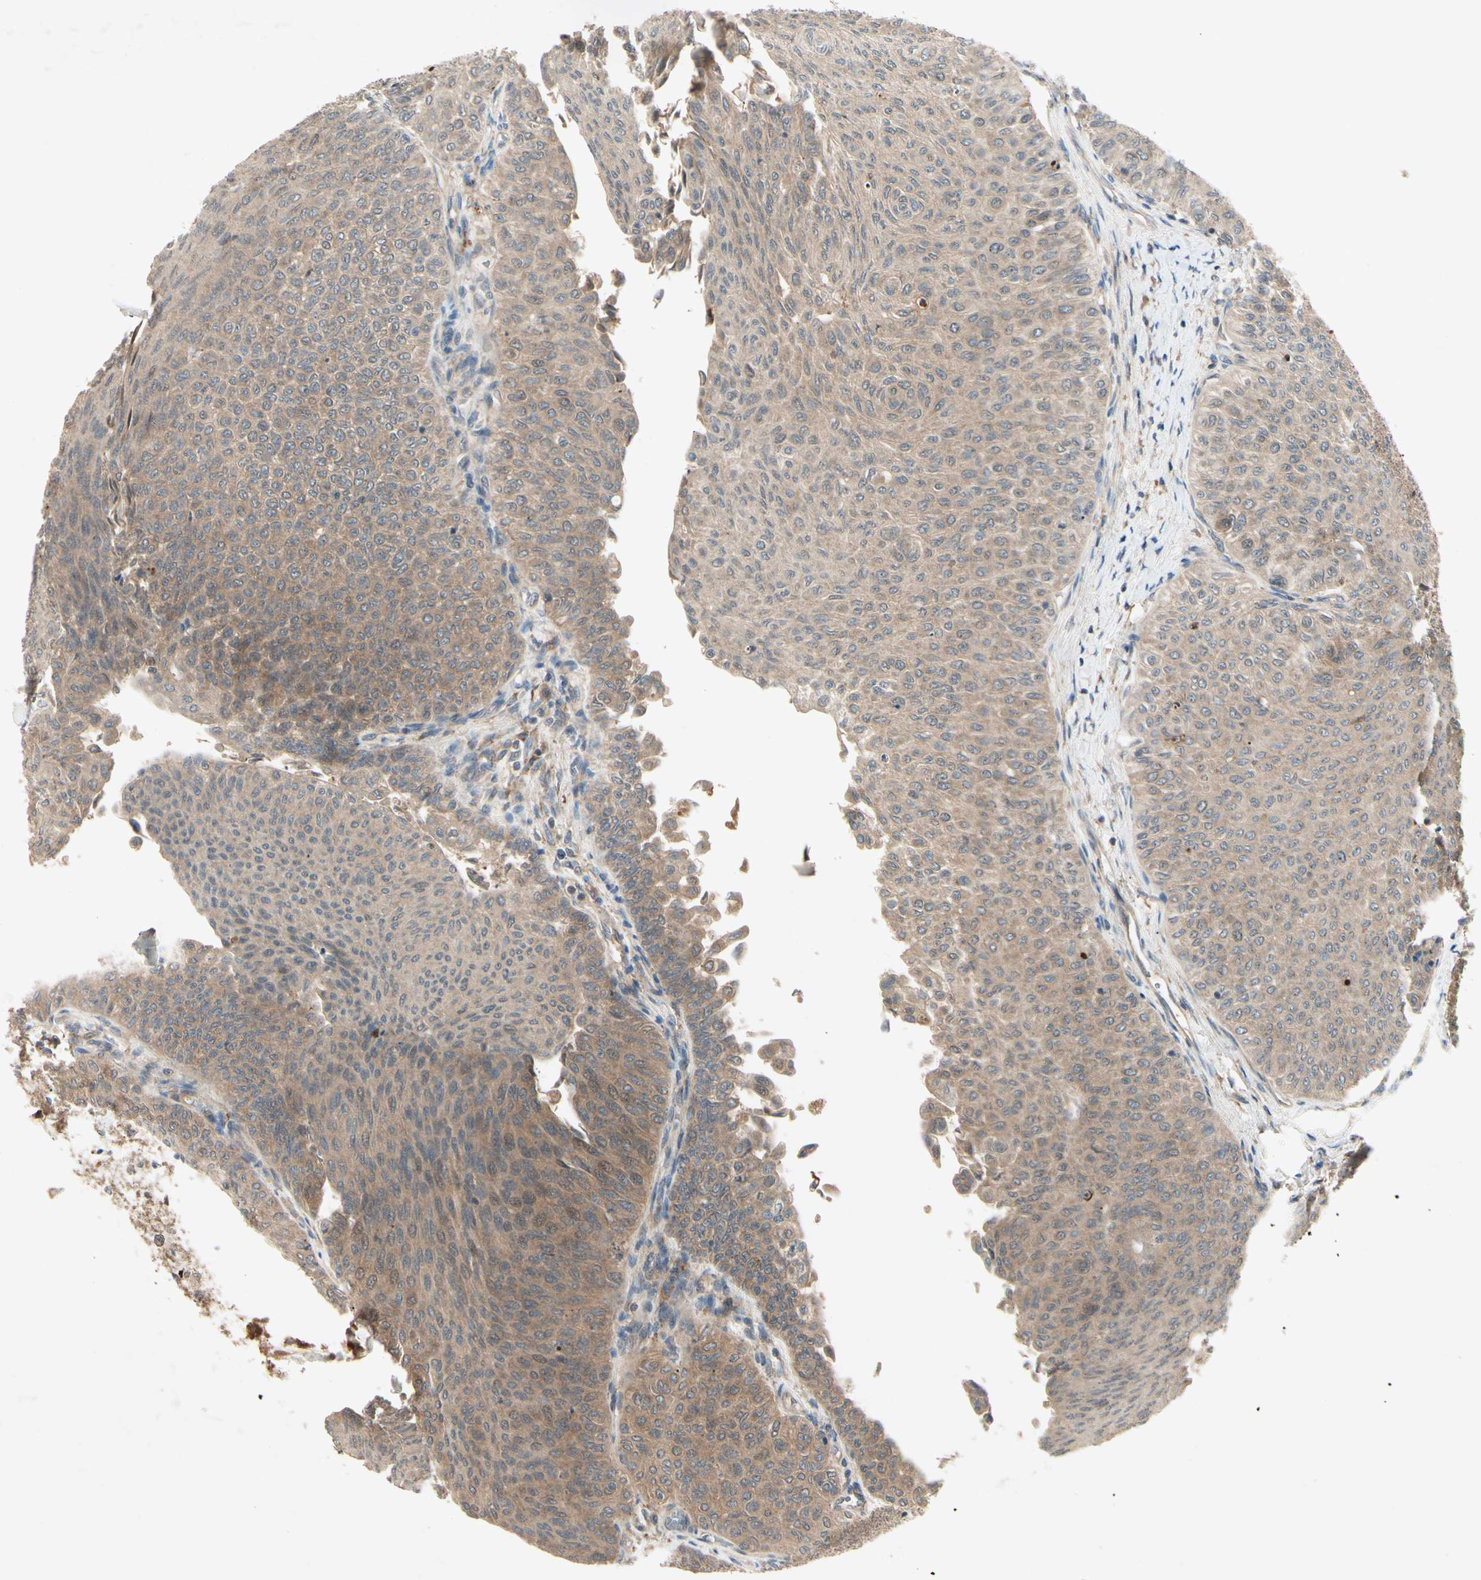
{"staining": {"intensity": "moderate", "quantity": ">75%", "location": "cytoplasmic/membranous"}, "tissue": "urothelial cancer", "cell_type": "Tumor cells", "image_type": "cancer", "snomed": [{"axis": "morphology", "description": "Urothelial carcinoma, Low grade"}, {"axis": "topography", "description": "Urinary bladder"}], "caption": "Protein expression analysis of urothelial carcinoma (low-grade) exhibits moderate cytoplasmic/membranous staining in about >75% of tumor cells. The protein of interest is shown in brown color, while the nuclei are stained blue.", "gene": "RNF14", "patient": {"sex": "male", "age": 78}}